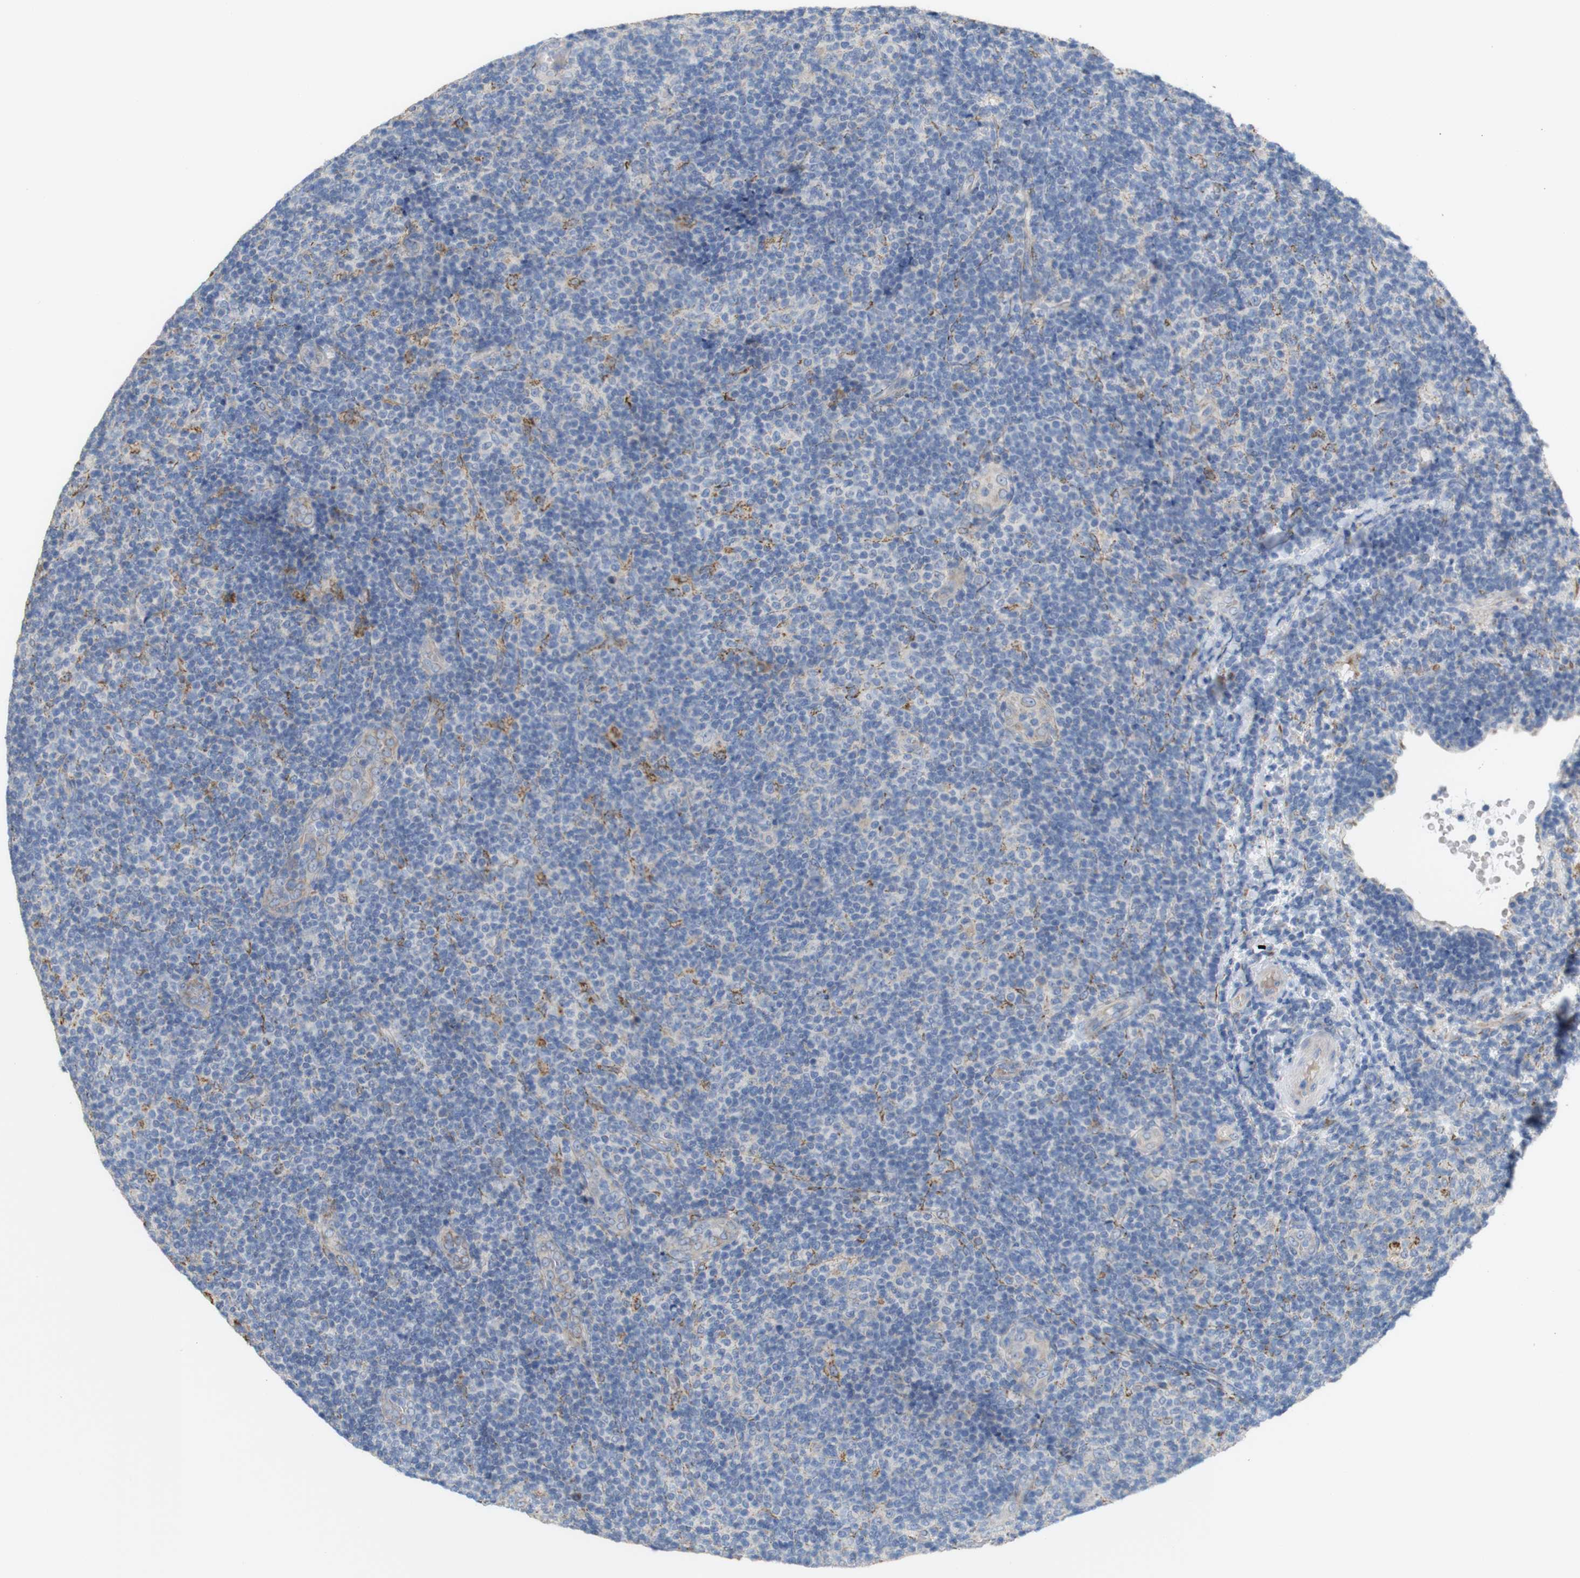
{"staining": {"intensity": "negative", "quantity": "none", "location": "none"}, "tissue": "lymphoma", "cell_type": "Tumor cells", "image_type": "cancer", "snomed": [{"axis": "morphology", "description": "Malignant lymphoma, non-Hodgkin's type, Low grade"}, {"axis": "topography", "description": "Lymph node"}], "caption": "Immunohistochemical staining of human low-grade malignant lymphoma, non-Hodgkin's type reveals no significant expression in tumor cells.", "gene": "PTPRR", "patient": {"sex": "male", "age": 83}}